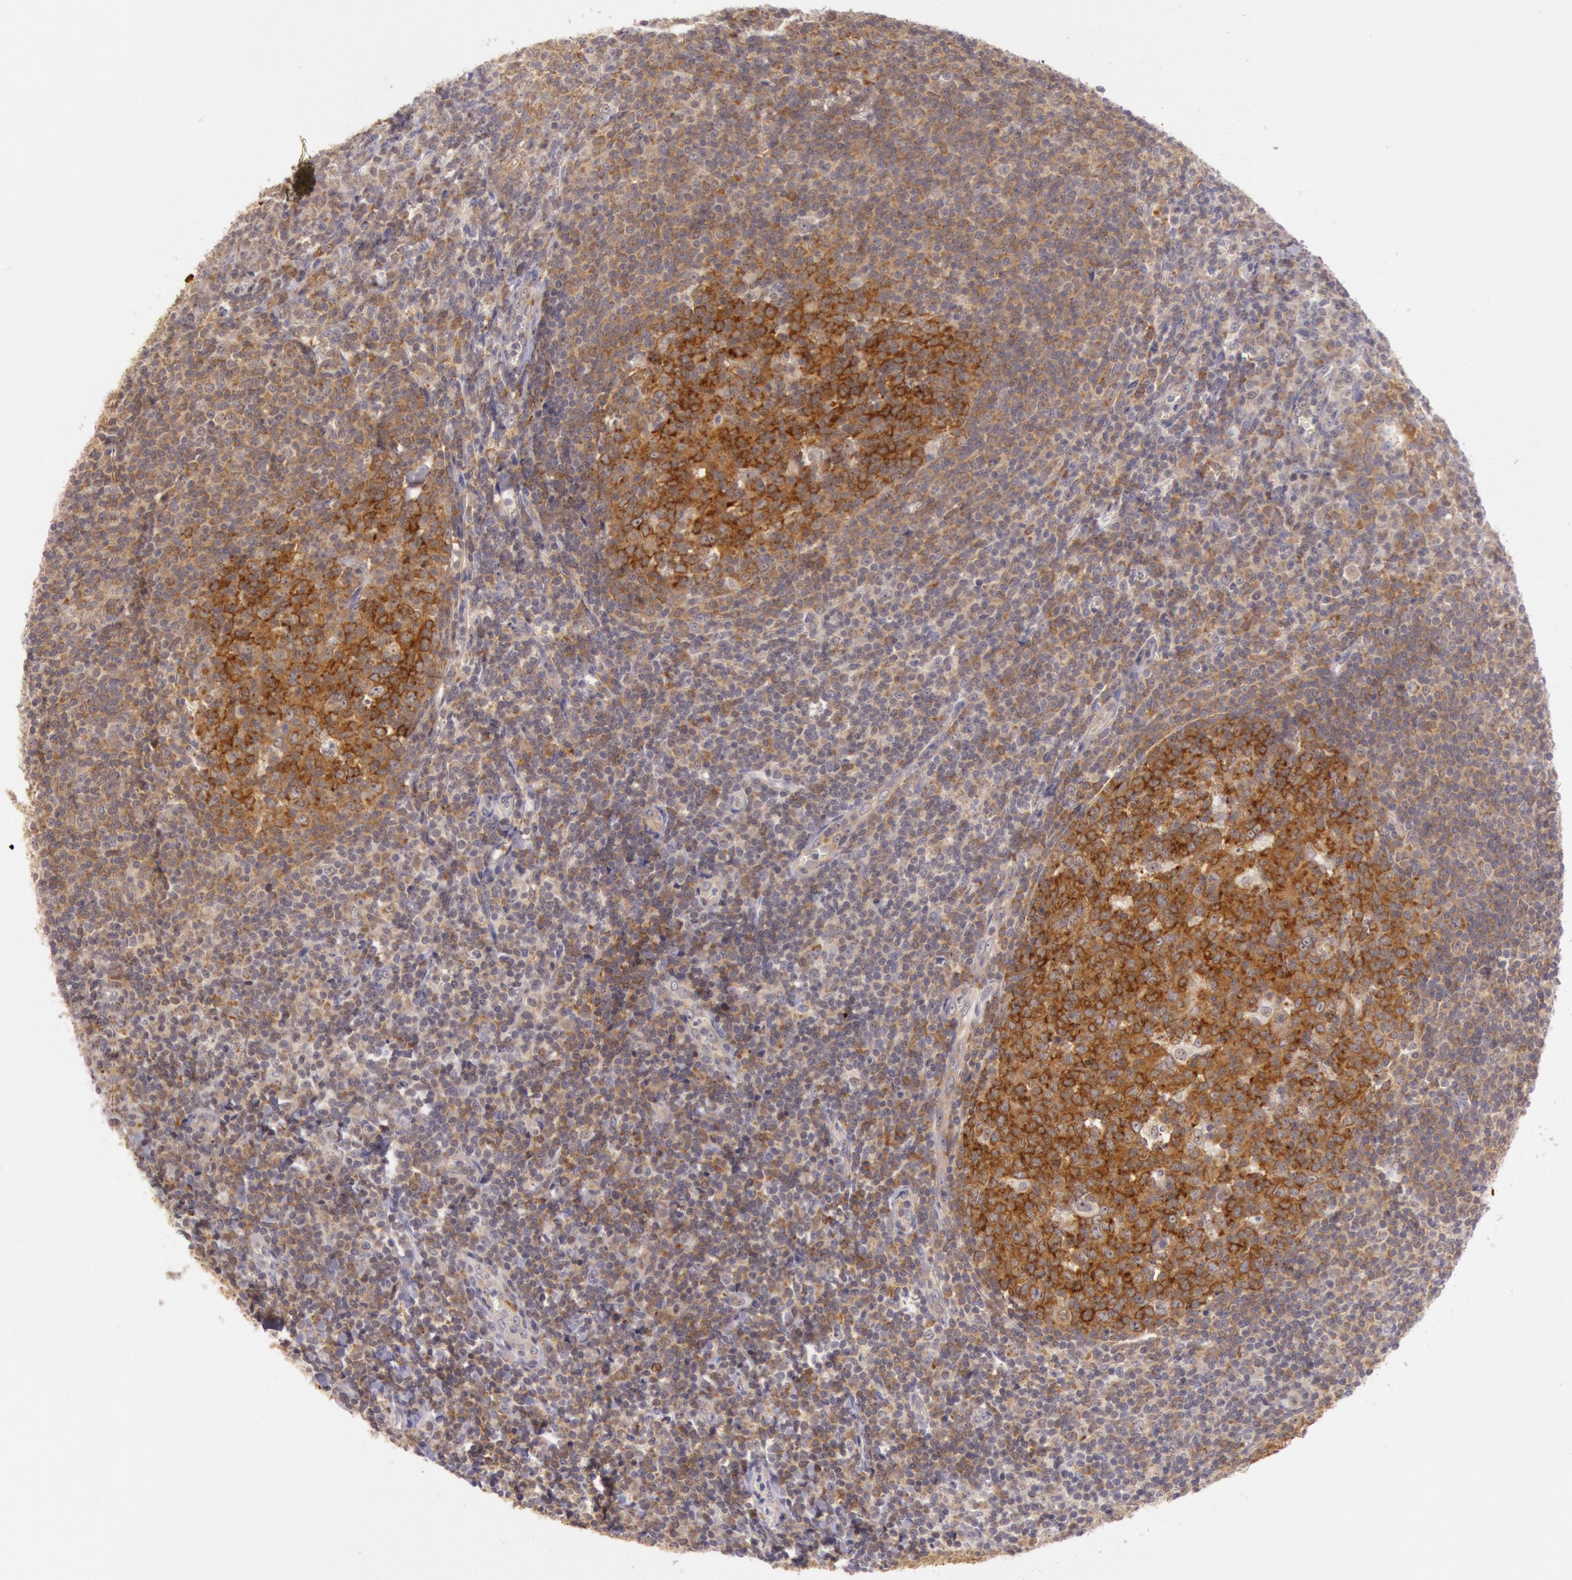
{"staining": {"intensity": "moderate", "quantity": ">75%", "location": "cytoplasmic/membranous"}, "tissue": "tonsil", "cell_type": "Germinal center cells", "image_type": "normal", "snomed": [{"axis": "morphology", "description": "Normal tissue, NOS"}, {"axis": "topography", "description": "Tonsil"}], "caption": "The immunohistochemical stain shows moderate cytoplasmic/membranous staining in germinal center cells of unremarkable tonsil. (Brightfield microscopy of DAB IHC at high magnification).", "gene": "CDK16", "patient": {"sex": "male", "age": 31}}